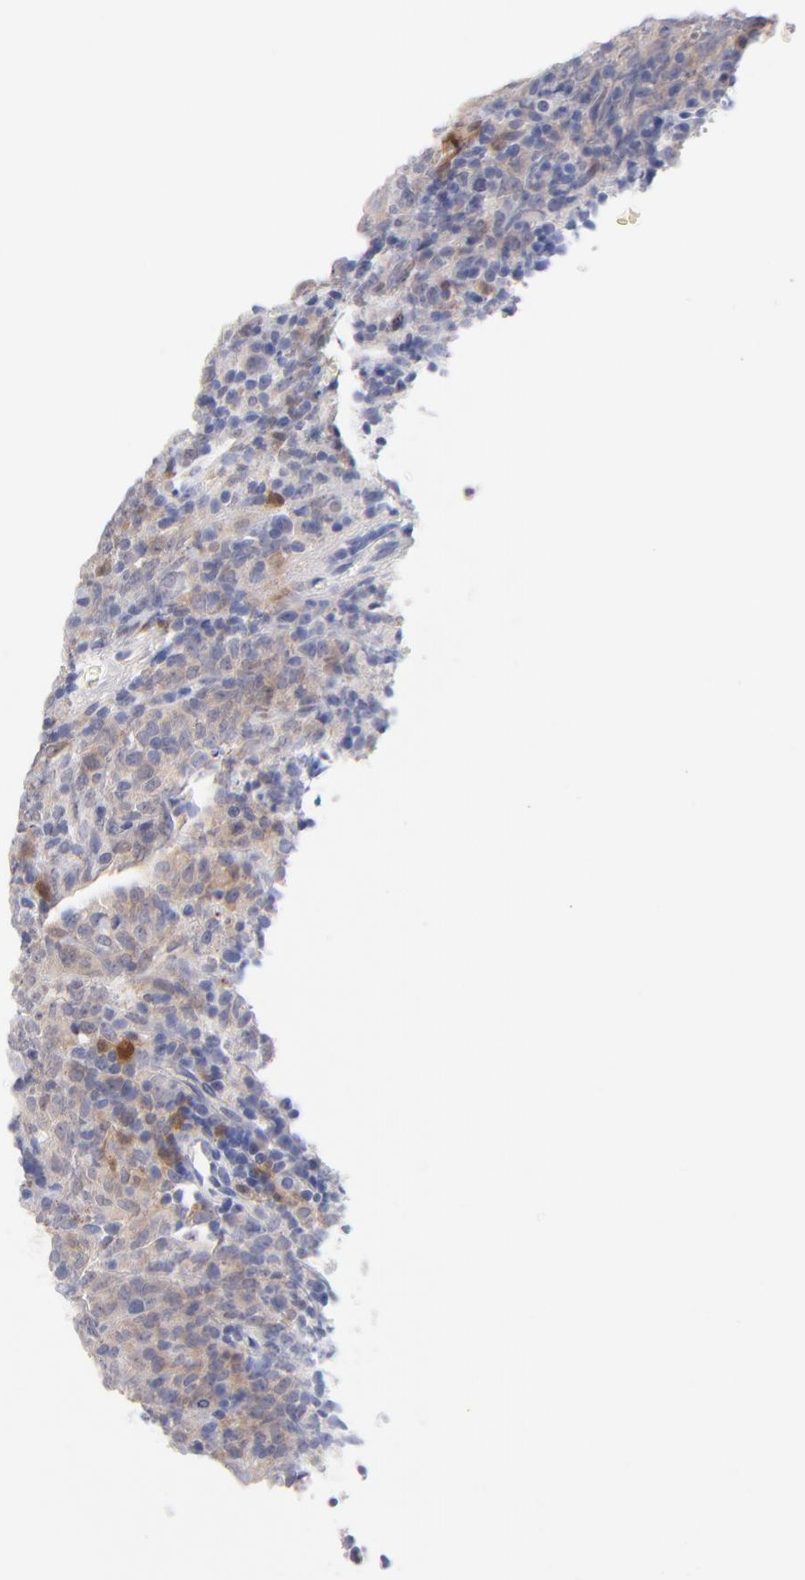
{"staining": {"intensity": "strong", "quantity": ">75%", "location": "cytoplasmic/membranous,nuclear"}, "tissue": "lymphoma", "cell_type": "Tumor cells", "image_type": "cancer", "snomed": [{"axis": "morphology", "description": "Malignant lymphoma, non-Hodgkin's type, High grade"}, {"axis": "topography", "description": "Tonsil"}], "caption": "Brown immunohistochemical staining in lymphoma shows strong cytoplasmic/membranous and nuclear staining in about >75% of tumor cells.", "gene": "BID", "patient": {"sex": "female", "age": 36}}